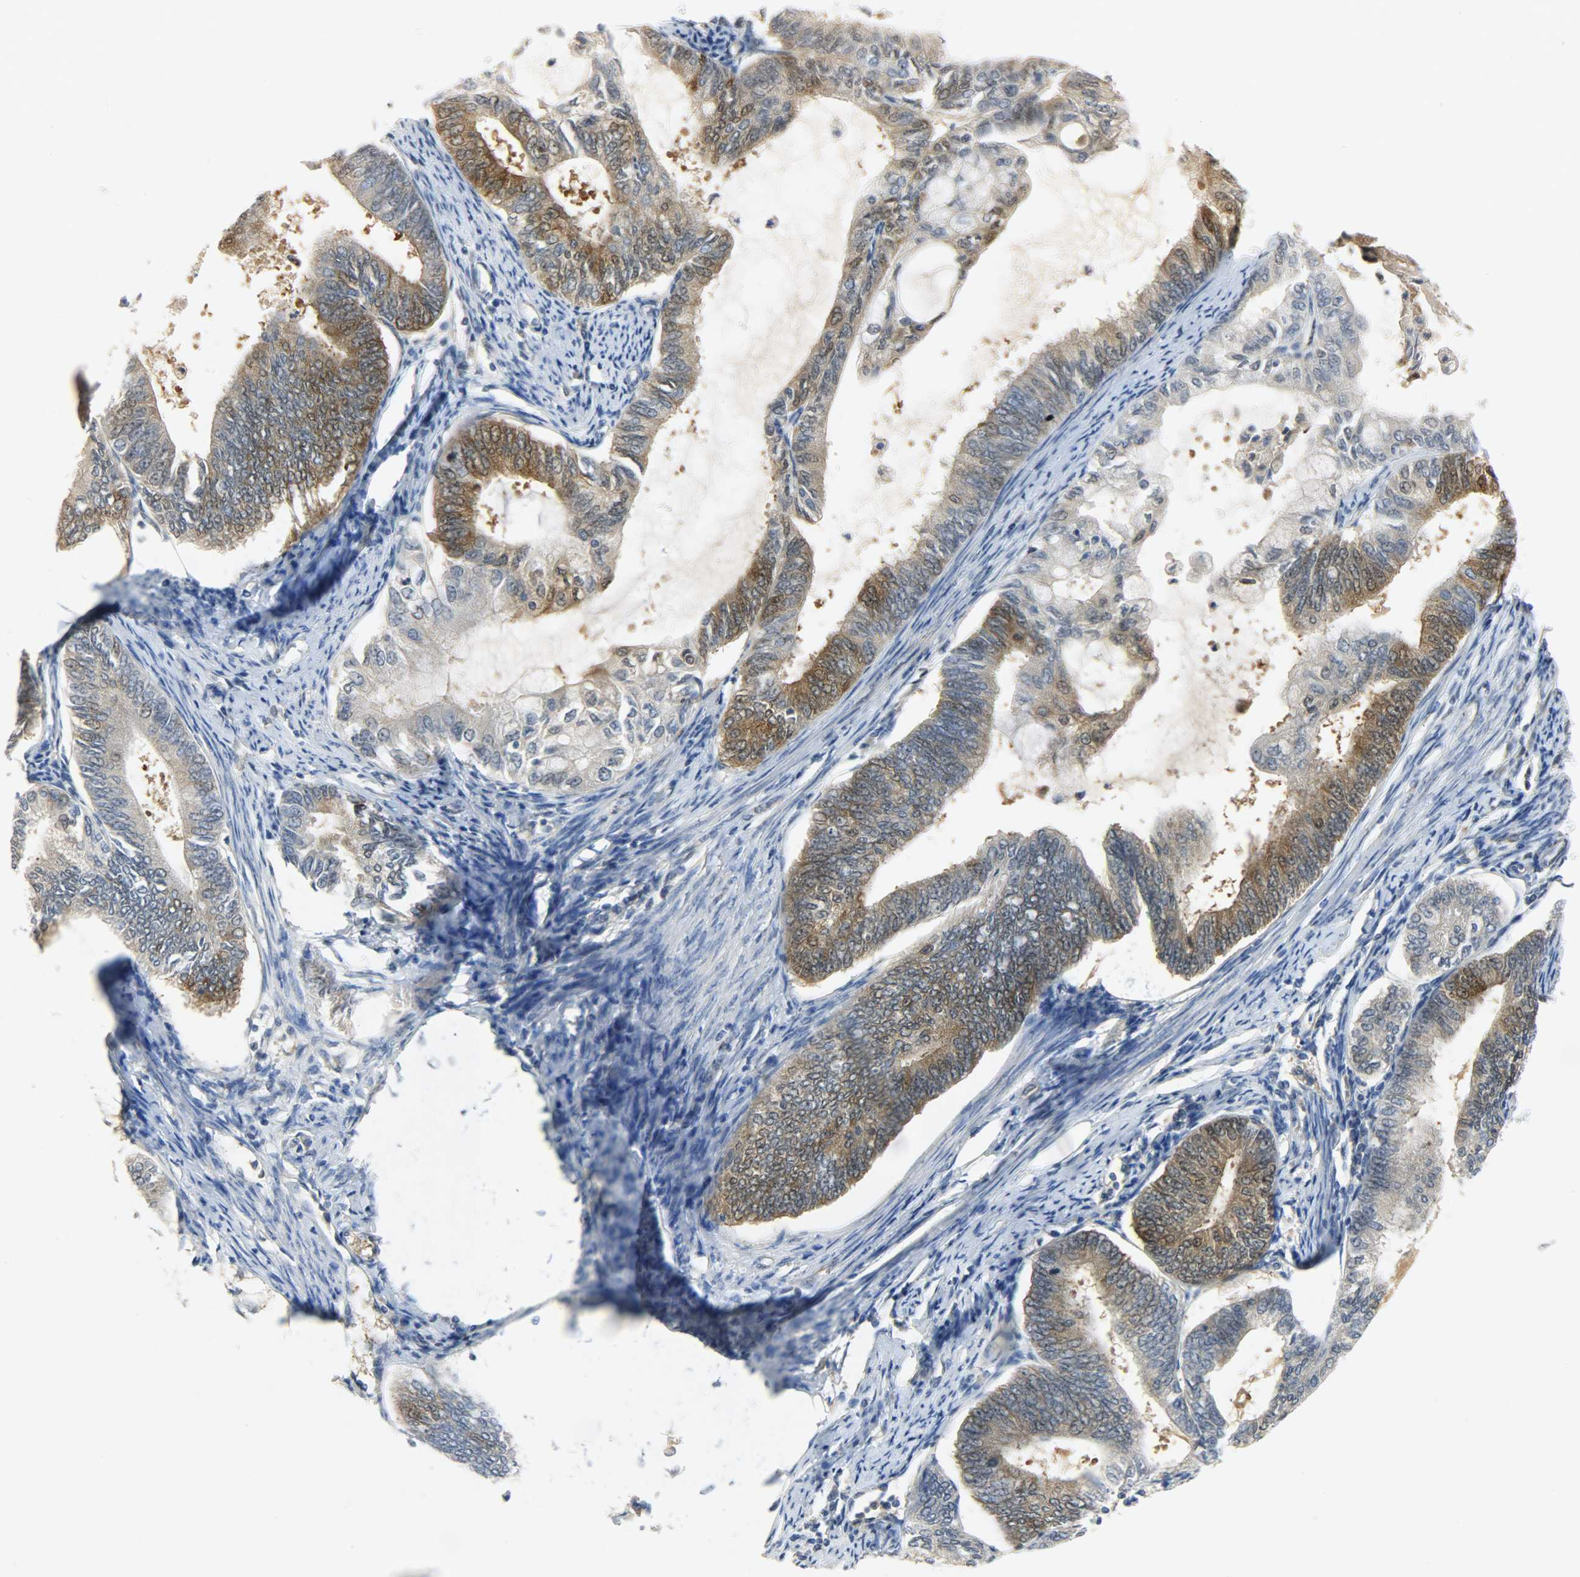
{"staining": {"intensity": "strong", "quantity": ">75%", "location": "cytoplasmic/membranous"}, "tissue": "endometrial cancer", "cell_type": "Tumor cells", "image_type": "cancer", "snomed": [{"axis": "morphology", "description": "Adenocarcinoma, NOS"}, {"axis": "topography", "description": "Endometrium"}], "caption": "Endometrial cancer (adenocarcinoma) stained for a protein (brown) displays strong cytoplasmic/membranous positive staining in approximately >75% of tumor cells.", "gene": "EIF4EBP1", "patient": {"sex": "female", "age": 86}}